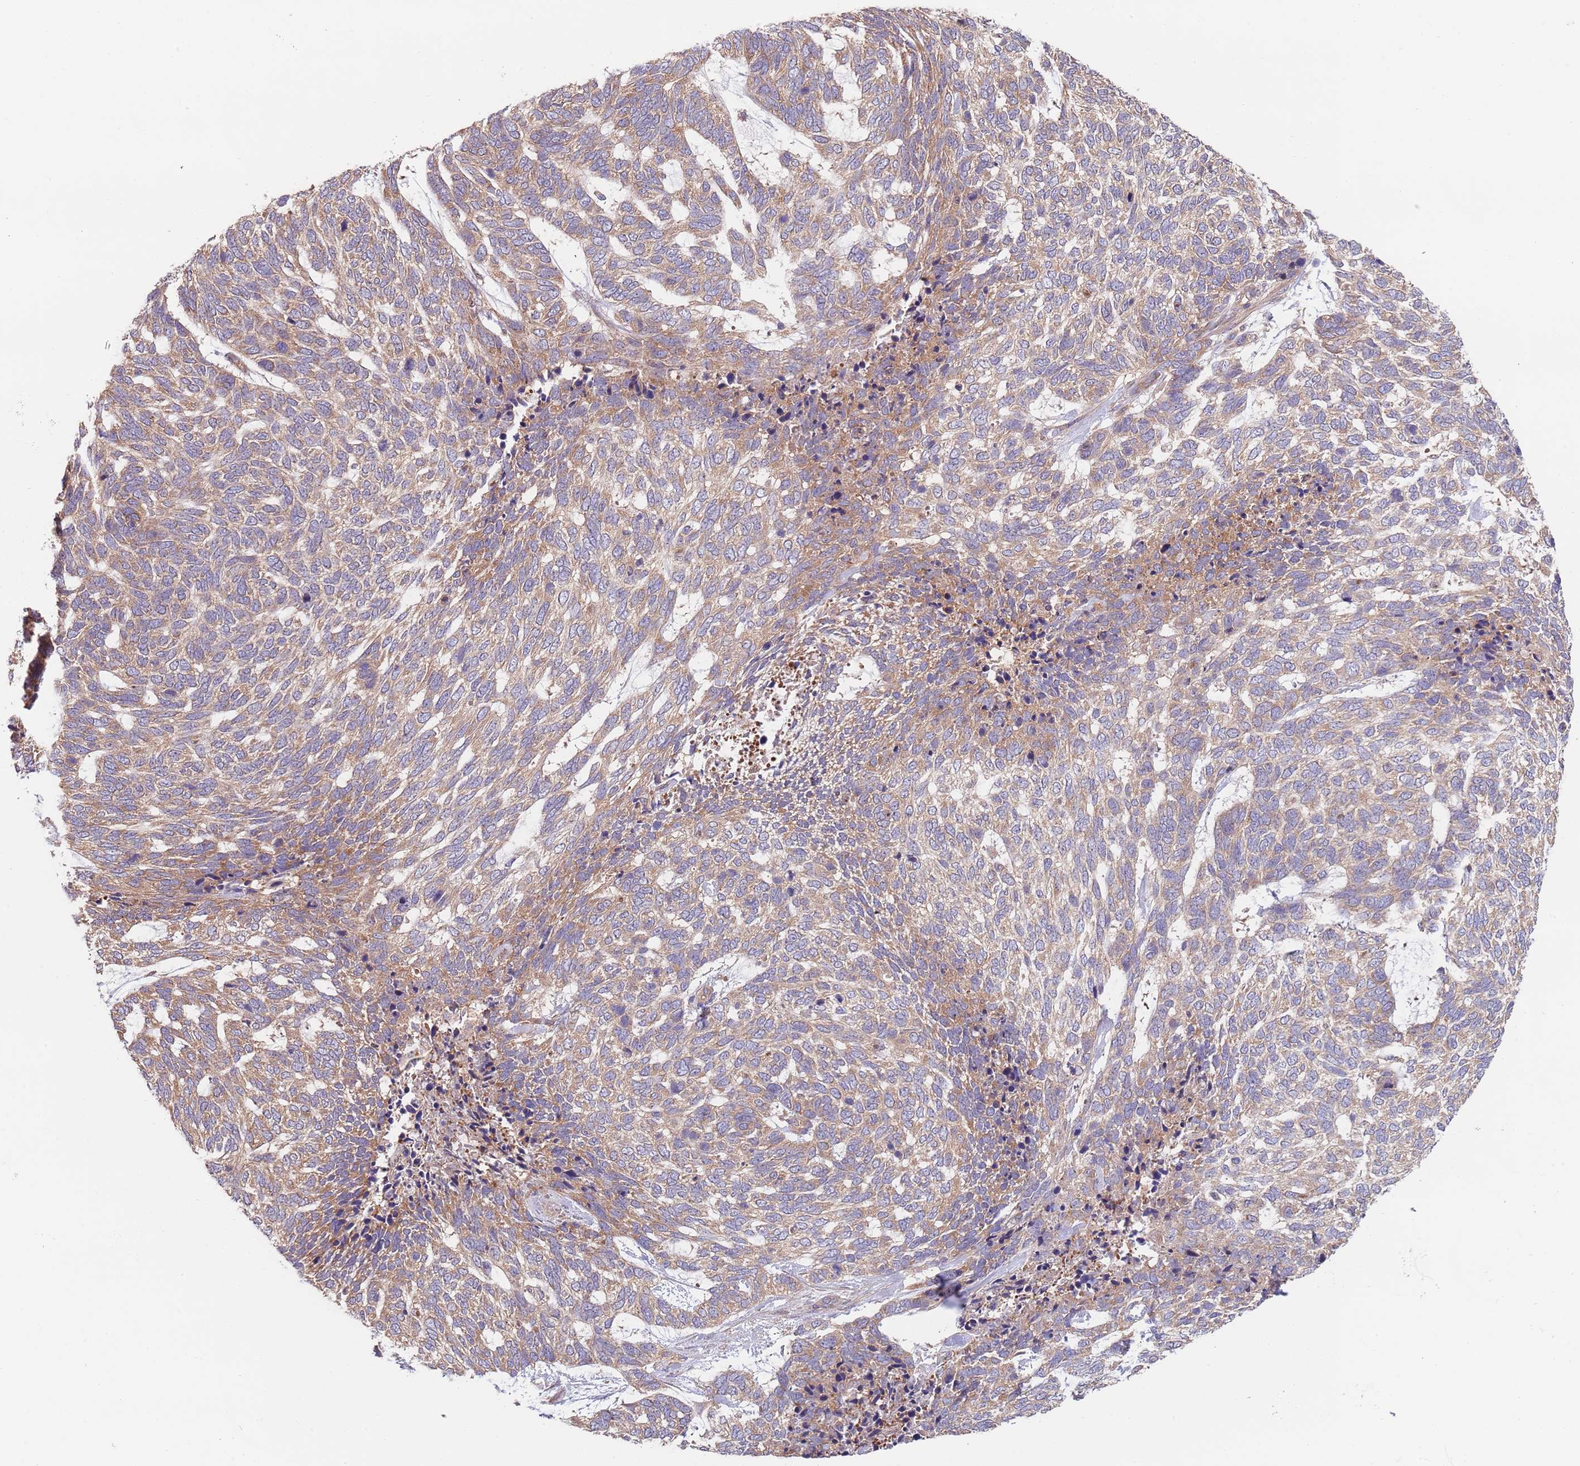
{"staining": {"intensity": "weak", "quantity": ">75%", "location": "cytoplasmic/membranous"}, "tissue": "skin cancer", "cell_type": "Tumor cells", "image_type": "cancer", "snomed": [{"axis": "morphology", "description": "Basal cell carcinoma"}, {"axis": "topography", "description": "Skin"}], "caption": "This image demonstrates immunohistochemistry staining of human skin cancer (basal cell carcinoma), with low weak cytoplasmic/membranous positivity in about >75% of tumor cells.", "gene": "EIF3F", "patient": {"sex": "female", "age": 65}}